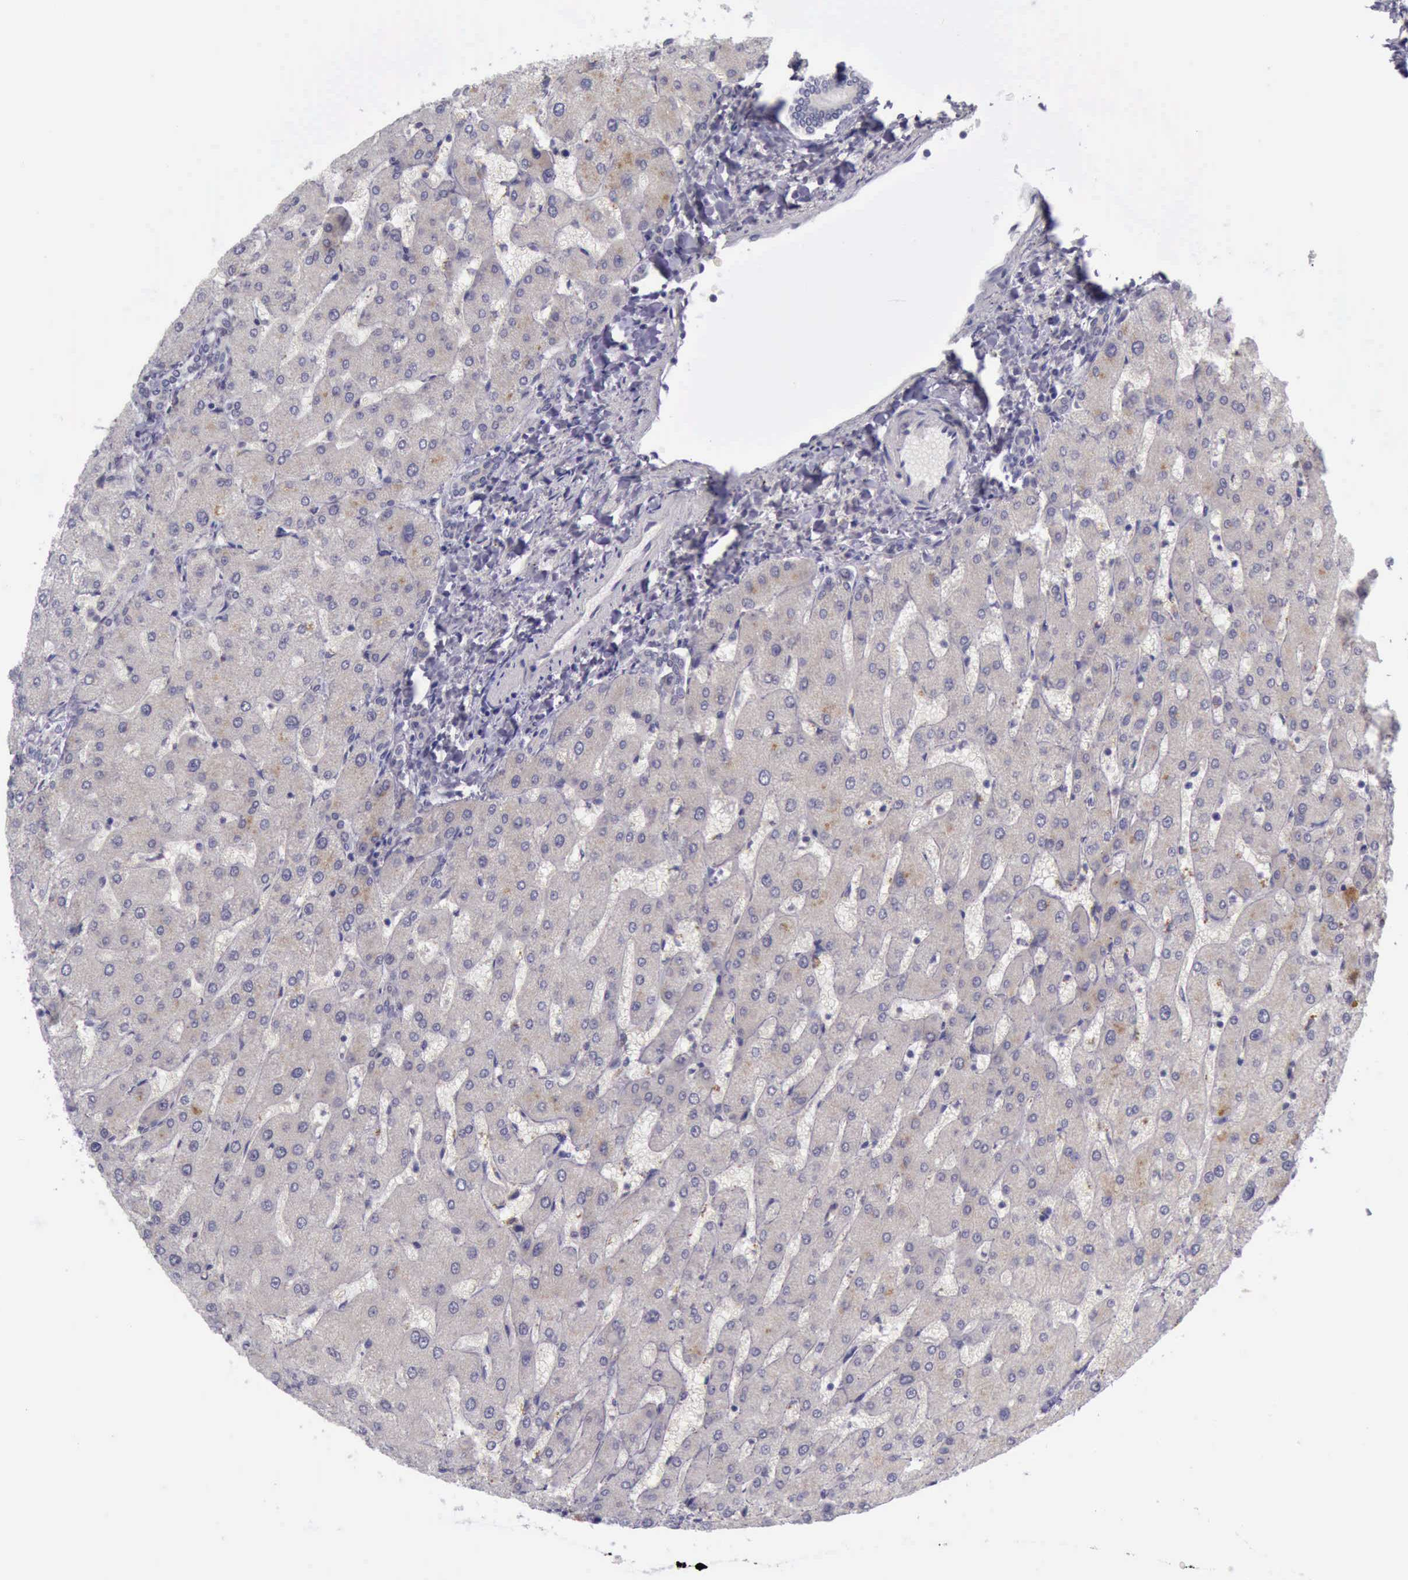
{"staining": {"intensity": "negative", "quantity": "none", "location": "none"}, "tissue": "liver", "cell_type": "Cholangiocytes", "image_type": "normal", "snomed": [{"axis": "morphology", "description": "Normal tissue, NOS"}, {"axis": "topography", "description": "Liver"}], "caption": "This is a photomicrograph of immunohistochemistry staining of unremarkable liver, which shows no staining in cholangiocytes.", "gene": "ARNT2", "patient": {"sex": "male", "age": 67}}